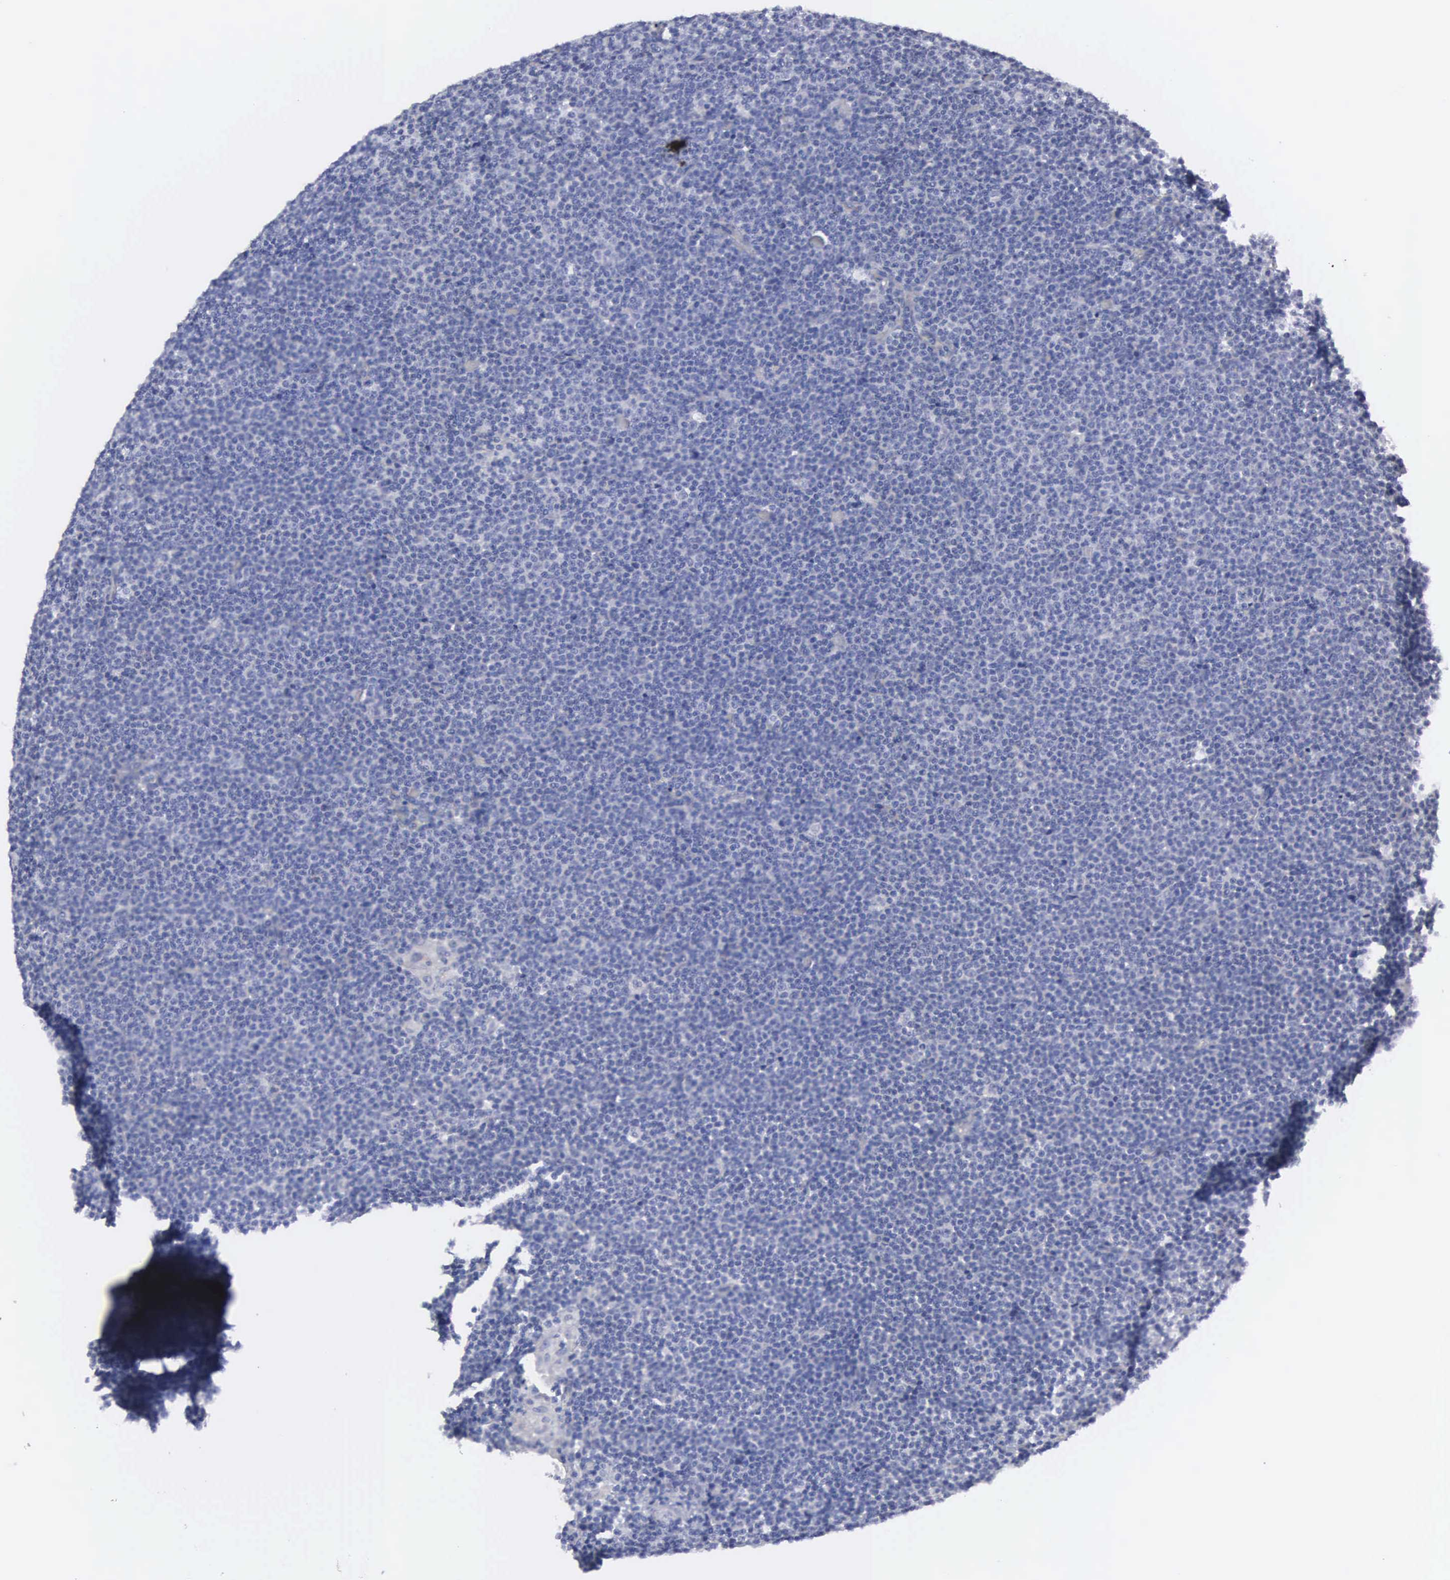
{"staining": {"intensity": "negative", "quantity": "none", "location": "none"}, "tissue": "lymphoma", "cell_type": "Tumor cells", "image_type": "cancer", "snomed": [{"axis": "morphology", "description": "Malignant lymphoma, non-Hodgkin's type, Low grade"}, {"axis": "topography", "description": "Lymph node"}], "caption": "The IHC photomicrograph has no significant positivity in tumor cells of malignant lymphoma, non-Hodgkin's type (low-grade) tissue.", "gene": "CEP170B", "patient": {"sex": "female", "age": 69}}